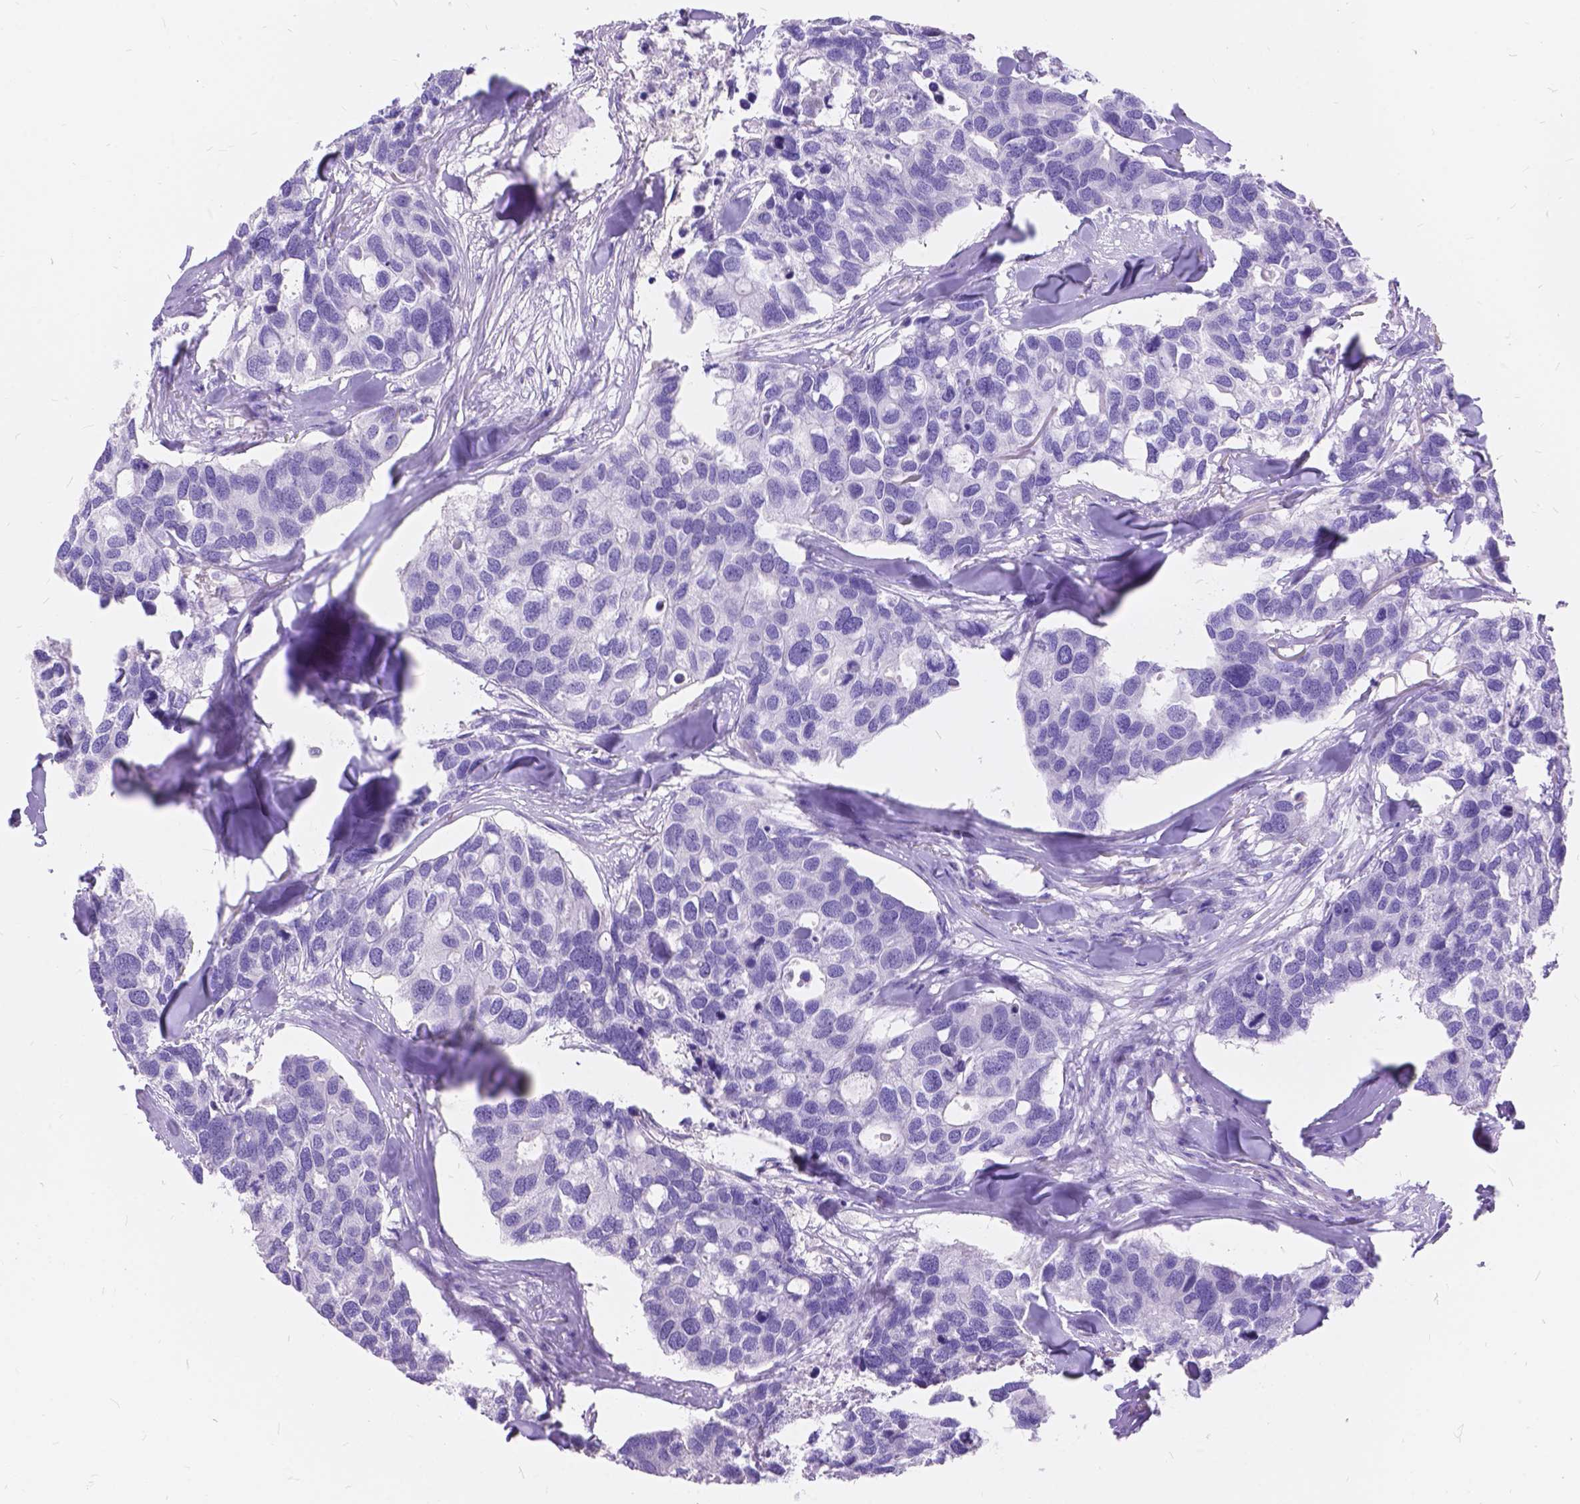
{"staining": {"intensity": "negative", "quantity": "none", "location": "none"}, "tissue": "breast cancer", "cell_type": "Tumor cells", "image_type": "cancer", "snomed": [{"axis": "morphology", "description": "Duct carcinoma"}, {"axis": "topography", "description": "Breast"}], "caption": "Immunohistochemistry (IHC) histopathology image of neoplastic tissue: breast infiltrating ductal carcinoma stained with DAB (3,3'-diaminobenzidine) shows no significant protein staining in tumor cells.", "gene": "FOXL2", "patient": {"sex": "female", "age": 83}}